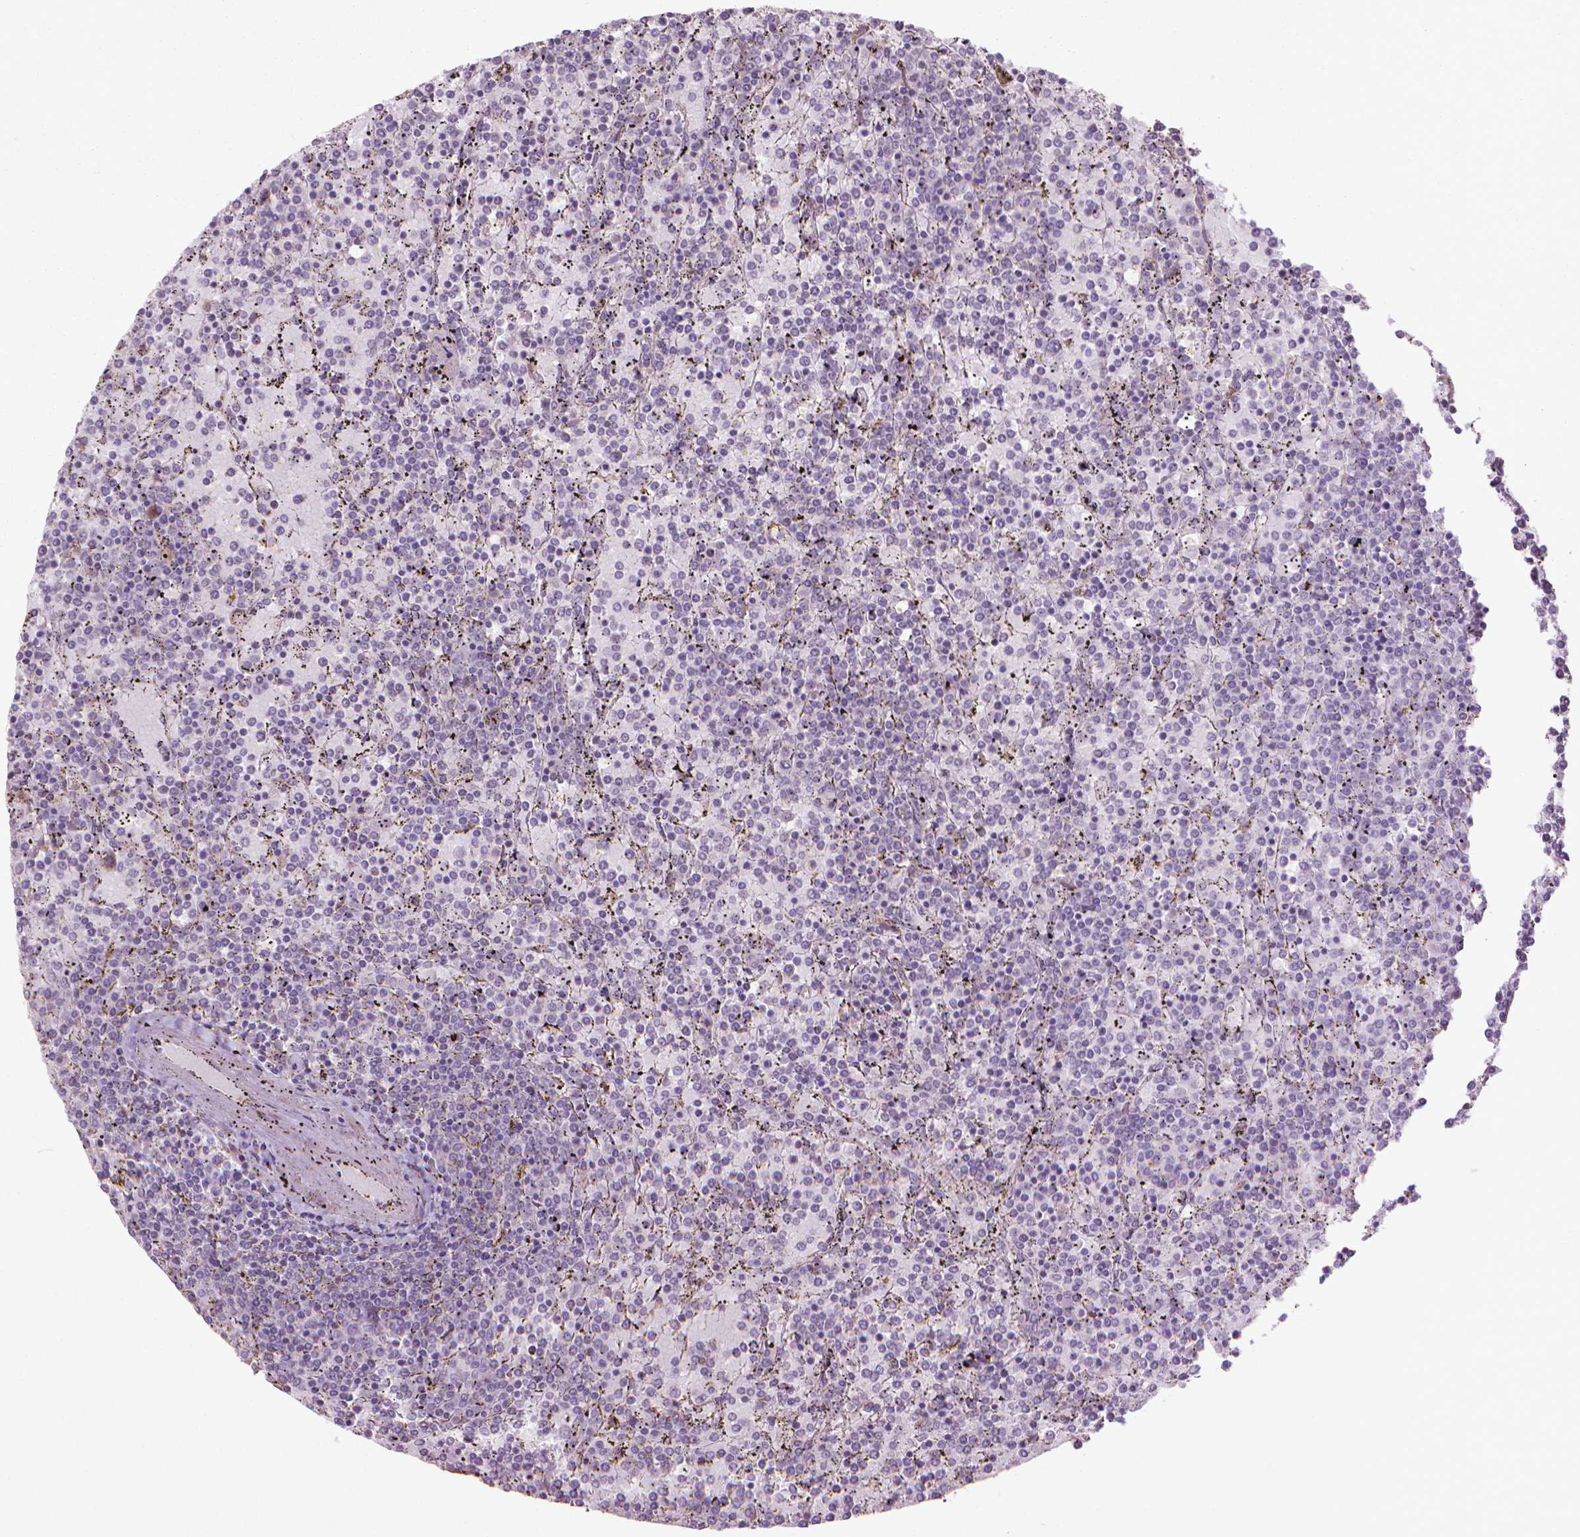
{"staining": {"intensity": "negative", "quantity": "none", "location": "none"}, "tissue": "lymphoma", "cell_type": "Tumor cells", "image_type": "cancer", "snomed": [{"axis": "morphology", "description": "Malignant lymphoma, non-Hodgkin's type, Low grade"}, {"axis": "topography", "description": "Spleen"}], "caption": "Protein analysis of lymphoma demonstrates no significant positivity in tumor cells. (Brightfield microscopy of DAB immunohistochemistry (IHC) at high magnification).", "gene": "GAS1", "patient": {"sex": "female", "age": 77}}